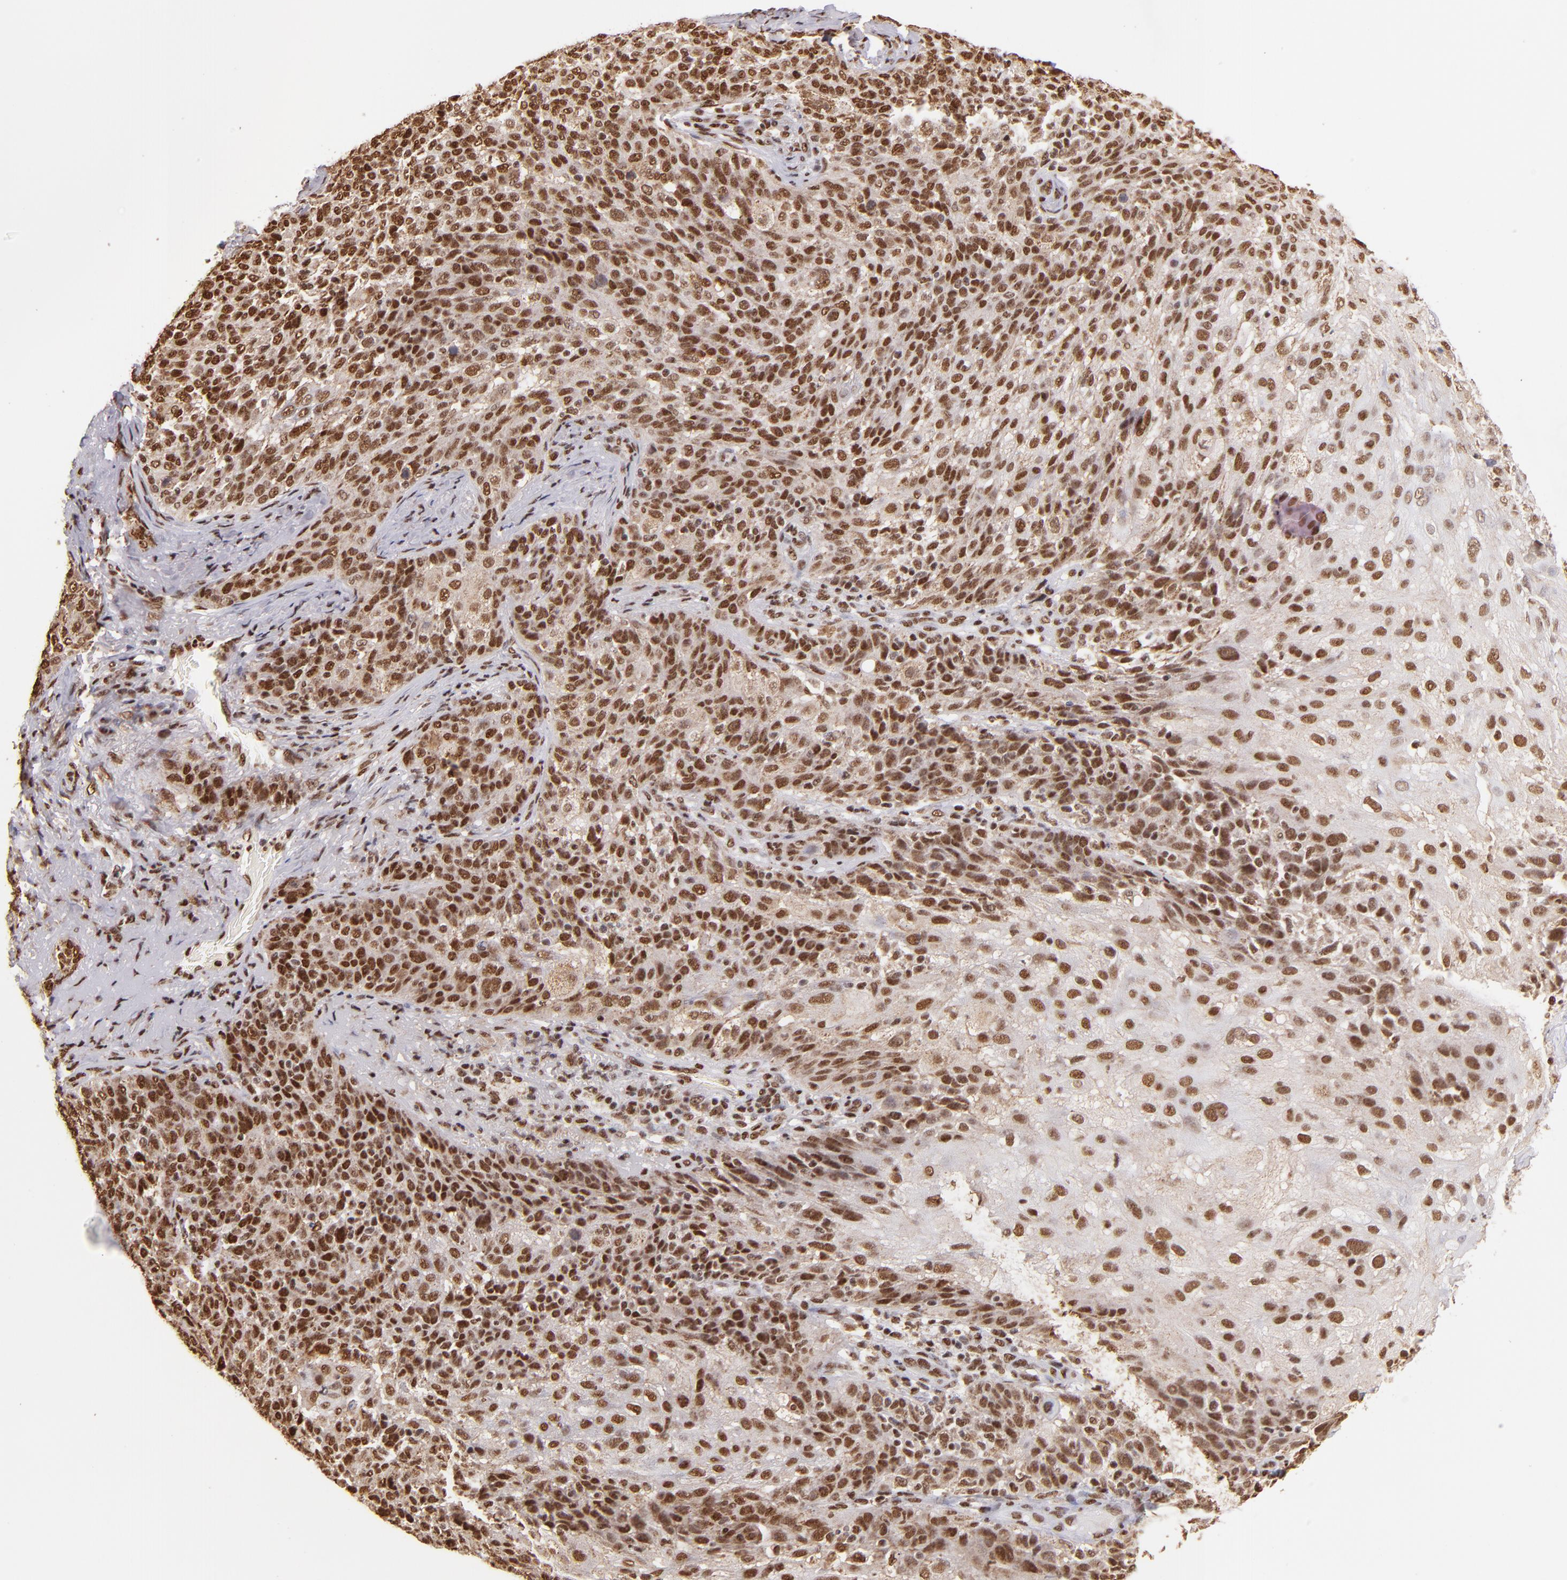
{"staining": {"intensity": "moderate", "quantity": ">75%", "location": "cytoplasmic/membranous,nuclear"}, "tissue": "skin cancer", "cell_type": "Tumor cells", "image_type": "cancer", "snomed": [{"axis": "morphology", "description": "Normal tissue, NOS"}, {"axis": "morphology", "description": "Squamous cell carcinoma, NOS"}, {"axis": "topography", "description": "Skin"}], "caption": "An image of skin cancer (squamous cell carcinoma) stained for a protein reveals moderate cytoplasmic/membranous and nuclear brown staining in tumor cells.", "gene": "SP1", "patient": {"sex": "female", "age": 83}}